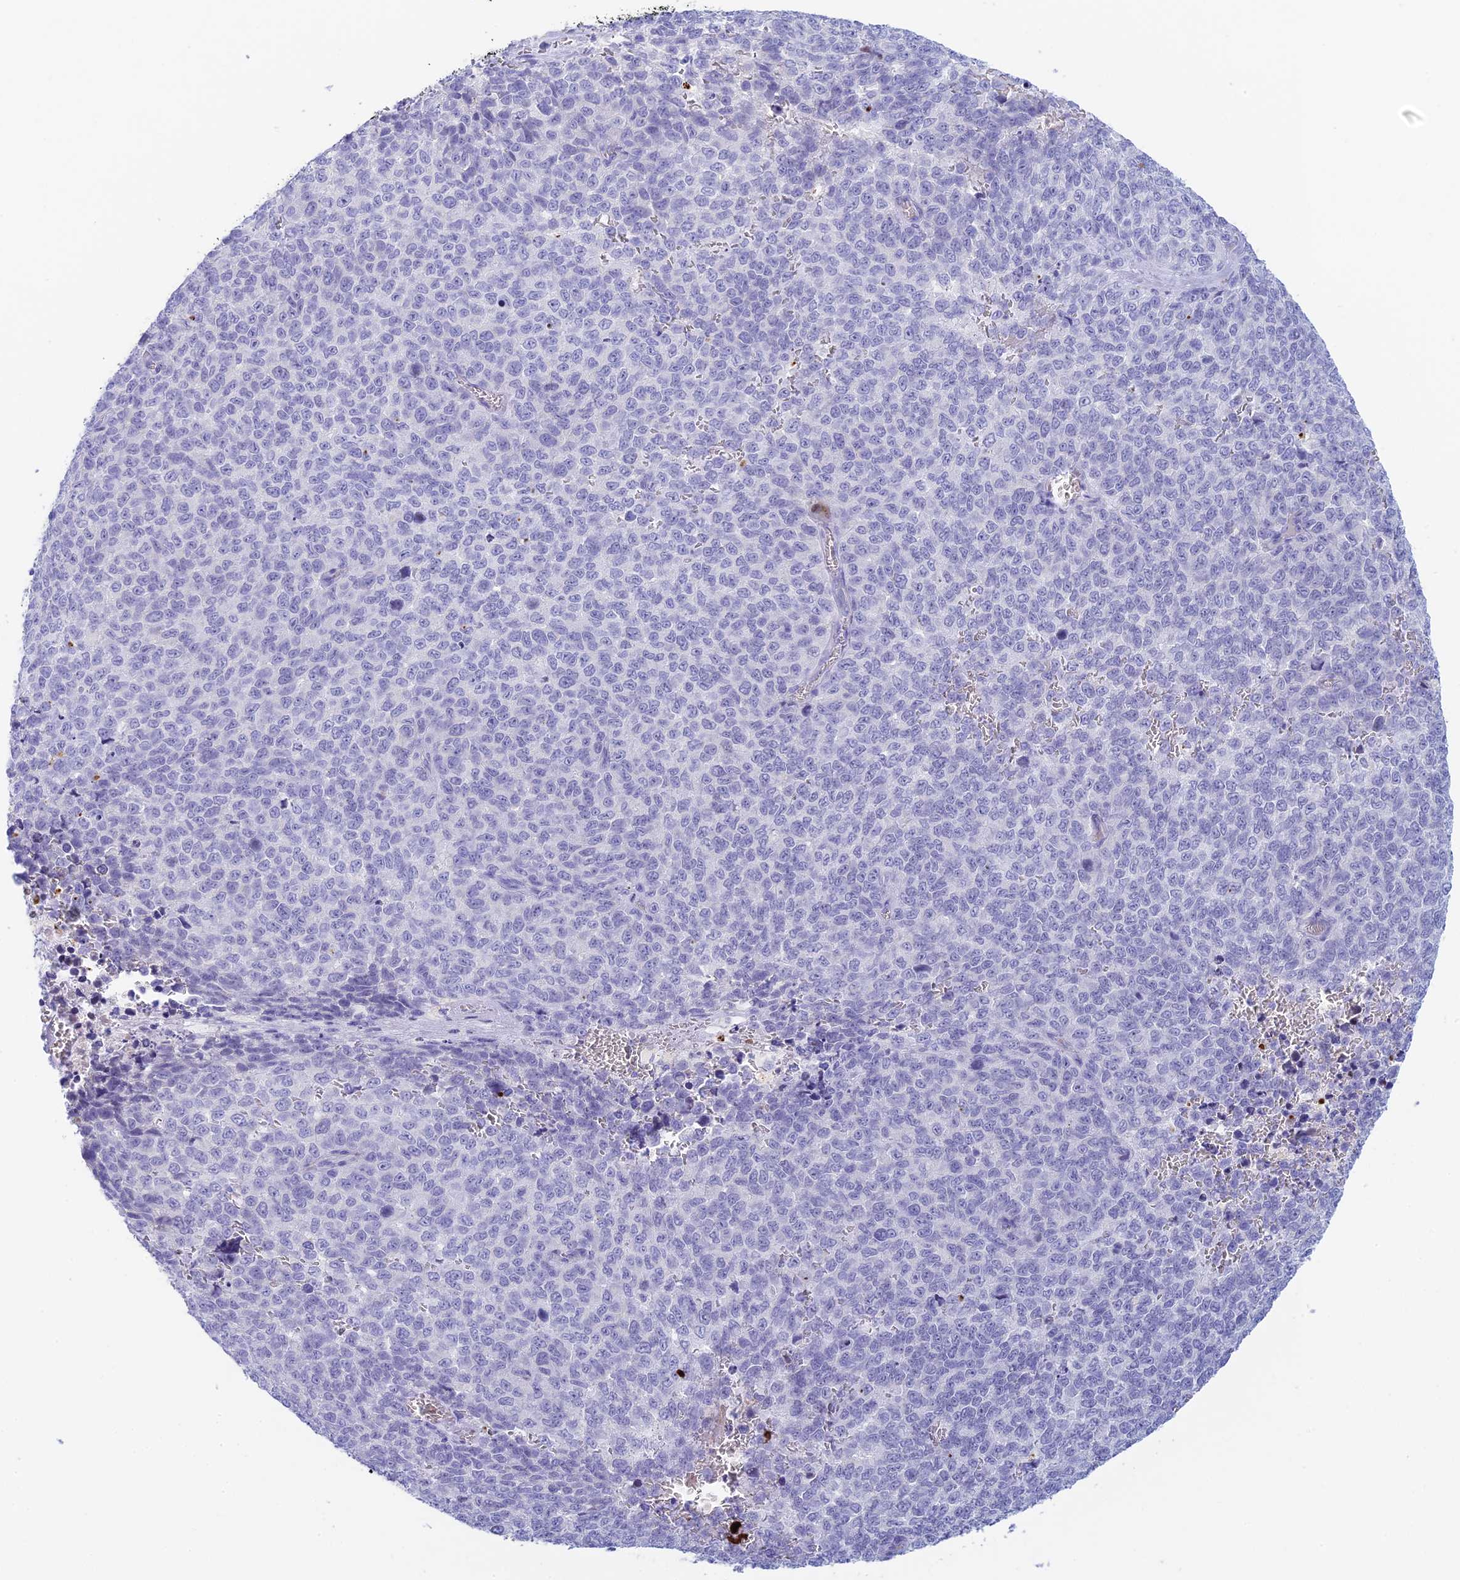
{"staining": {"intensity": "negative", "quantity": "none", "location": "none"}, "tissue": "melanoma", "cell_type": "Tumor cells", "image_type": "cancer", "snomed": [{"axis": "morphology", "description": "Malignant melanoma, NOS"}, {"axis": "topography", "description": "Nose, NOS"}], "caption": "DAB immunohistochemical staining of melanoma displays no significant staining in tumor cells.", "gene": "REXO5", "patient": {"sex": "female", "age": 48}}